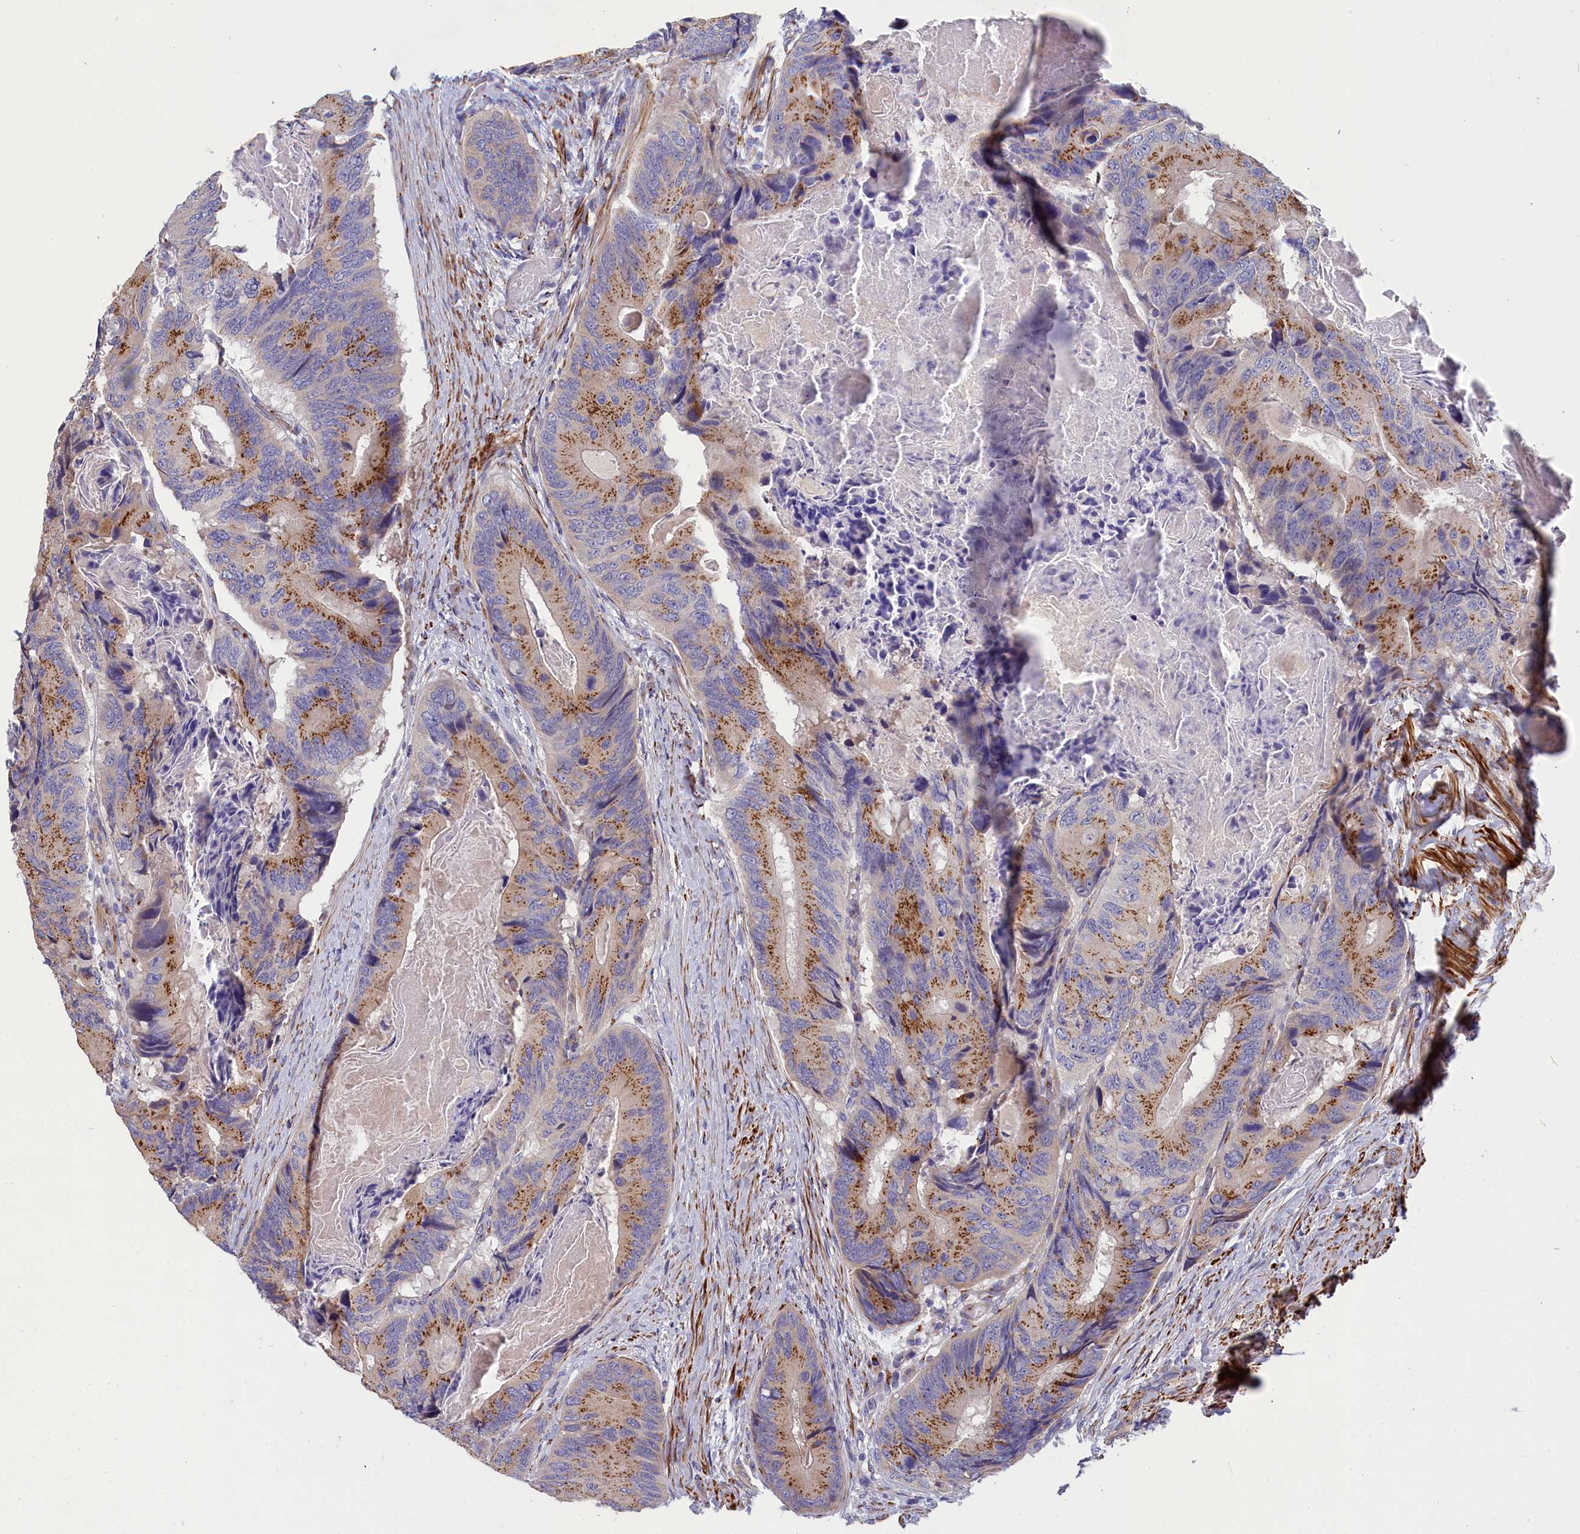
{"staining": {"intensity": "moderate", "quantity": "25%-75%", "location": "cytoplasmic/membranous"}, "tissue": "colorectal cancer", "cell_type": "Tumor cells", "image_type": "cancer", "snomed": [{"axis": "morphology", "description": "Adenocarcinoma, NOS"}, {"axis": "topography", "description": "Colon"}], "caption": "Tumor cells demonstrate moderate cytoplasmic/membranous staining in about 25%-75% of cells in colorectal cancer (adenocarcinoma).", "gene": "TUBGCP4", "patient": {"sex": "male", "age": 84}}